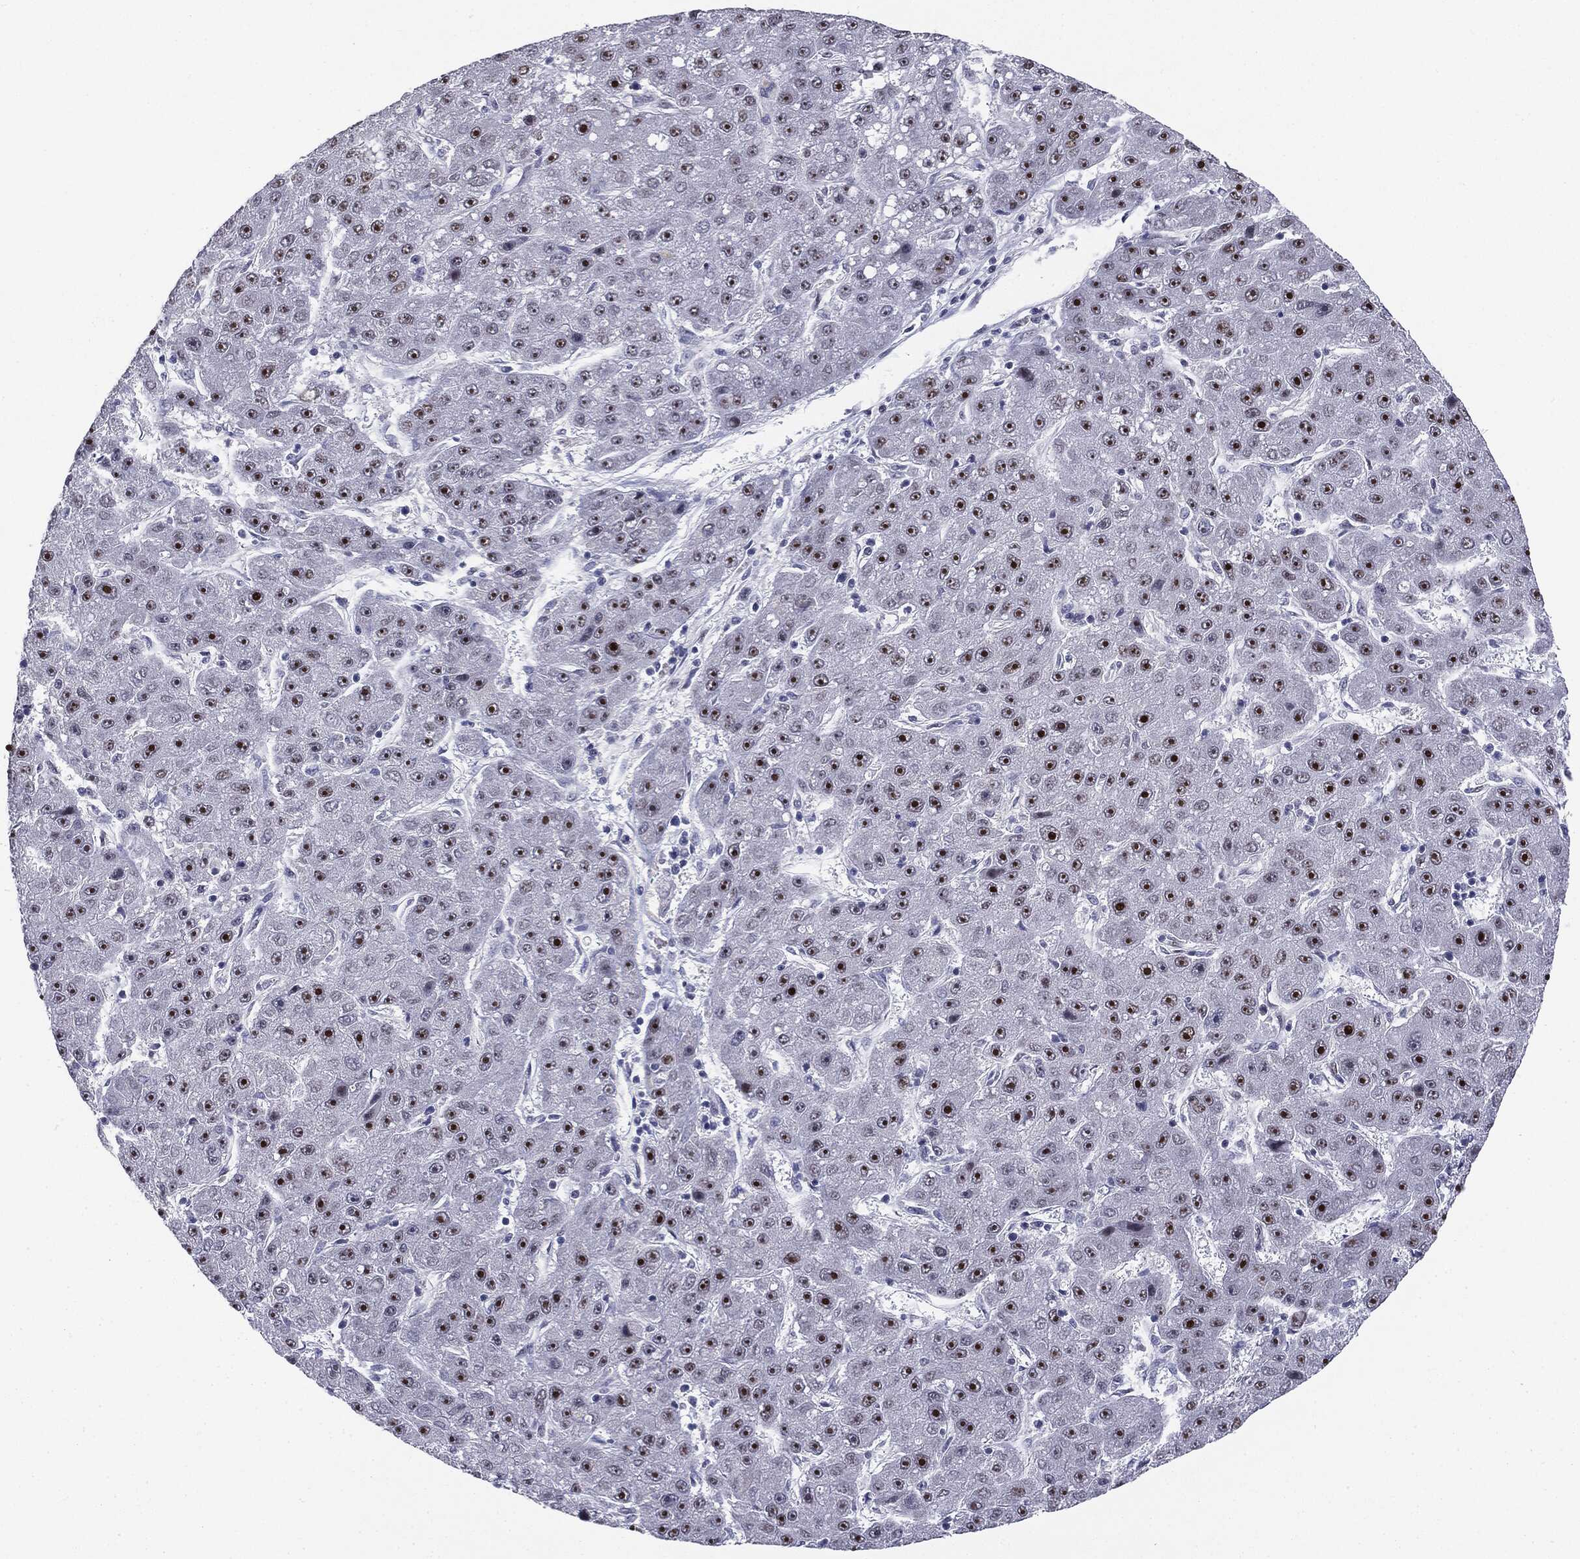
{"staining": {"intensity": "moderate", "quantity": ">75%", "location": "nuclear"}, "tissue": "liver cancer", "cell_type": "Tumor cells", "image_type": "cancer", "snomed": [{"axis": "morphology", "description": "Carcinoma, Hepatocellular, NOS"}, {"axis": "topography", "description": "Liver"}], "caption": "IHC staining of hepatocellular carcinoma (liver), which exhibits medium levels of moderate nuclear positivity in about >75% of tumor cells indicating moderate nuclear protein positivity. The staining was performed using DAB (3,3'-diaminobenzidine) (brown) for protein detection and nuclei were counterstained in hematoxylin (blue).", "gene": "MDC1", "patient": {"sex": "male", "age": 67}}